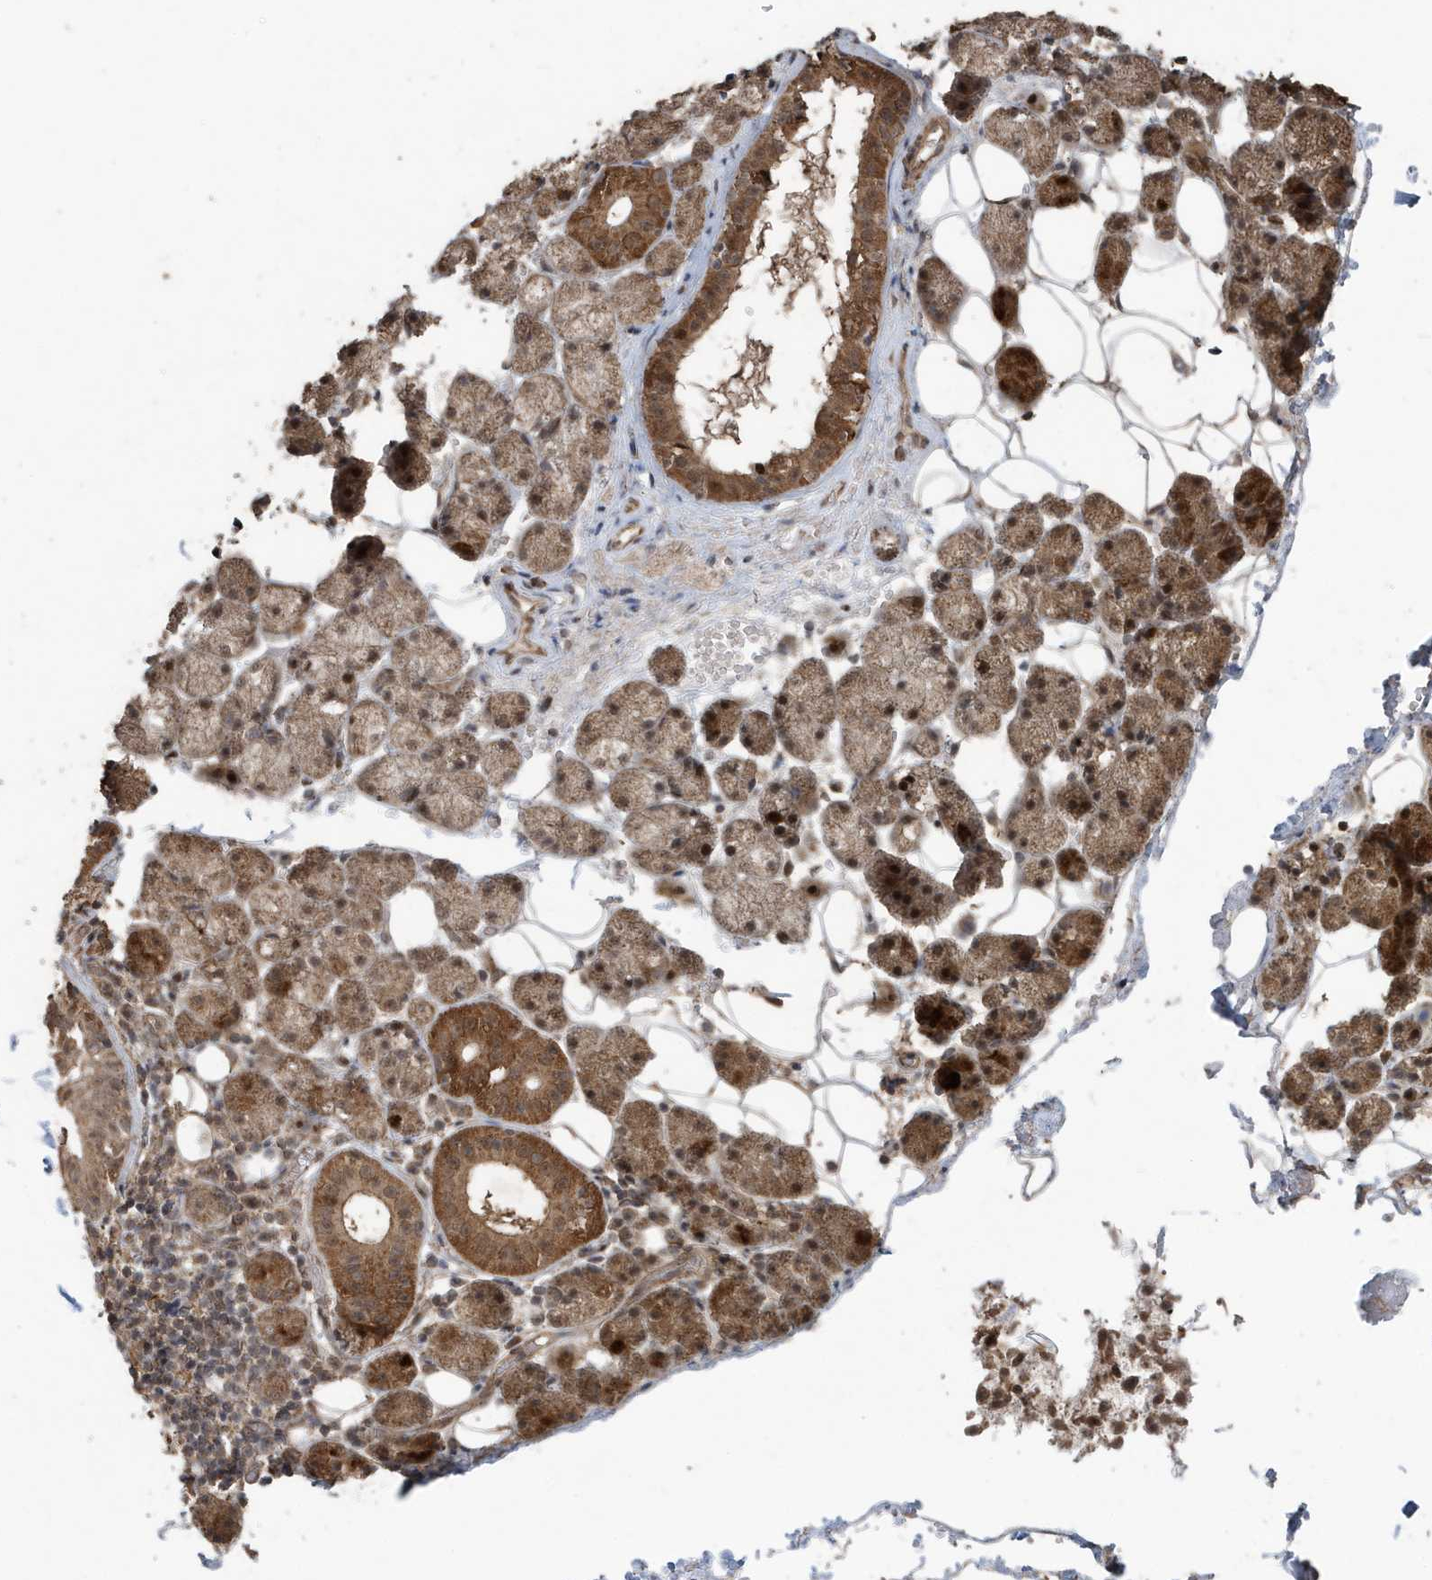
{"staining": {"intensity": "strong", "quantity": "25%-75%", "location": "cytoplasmic/membranous,nuclear"}, "tissue": "salivary gland", "cell_type": "Glandular cells", "image_type": "normal", "snomed": [{"axis": "morphology", "description": "Normal tissue, NOS"}, {"axis": "topography", "description": "Salivary gland"}], "caption": "Immunohistochemistry (DAB (3,3'-diaminobenzidine)) staining of benign human salivary gland displays strong cytoplasmic/membranous,nuclear protein positivity in about 25%-75% of glandular cells.", "gene": "PAXBP1", "patient": {"sex": "female", "age": 33}}